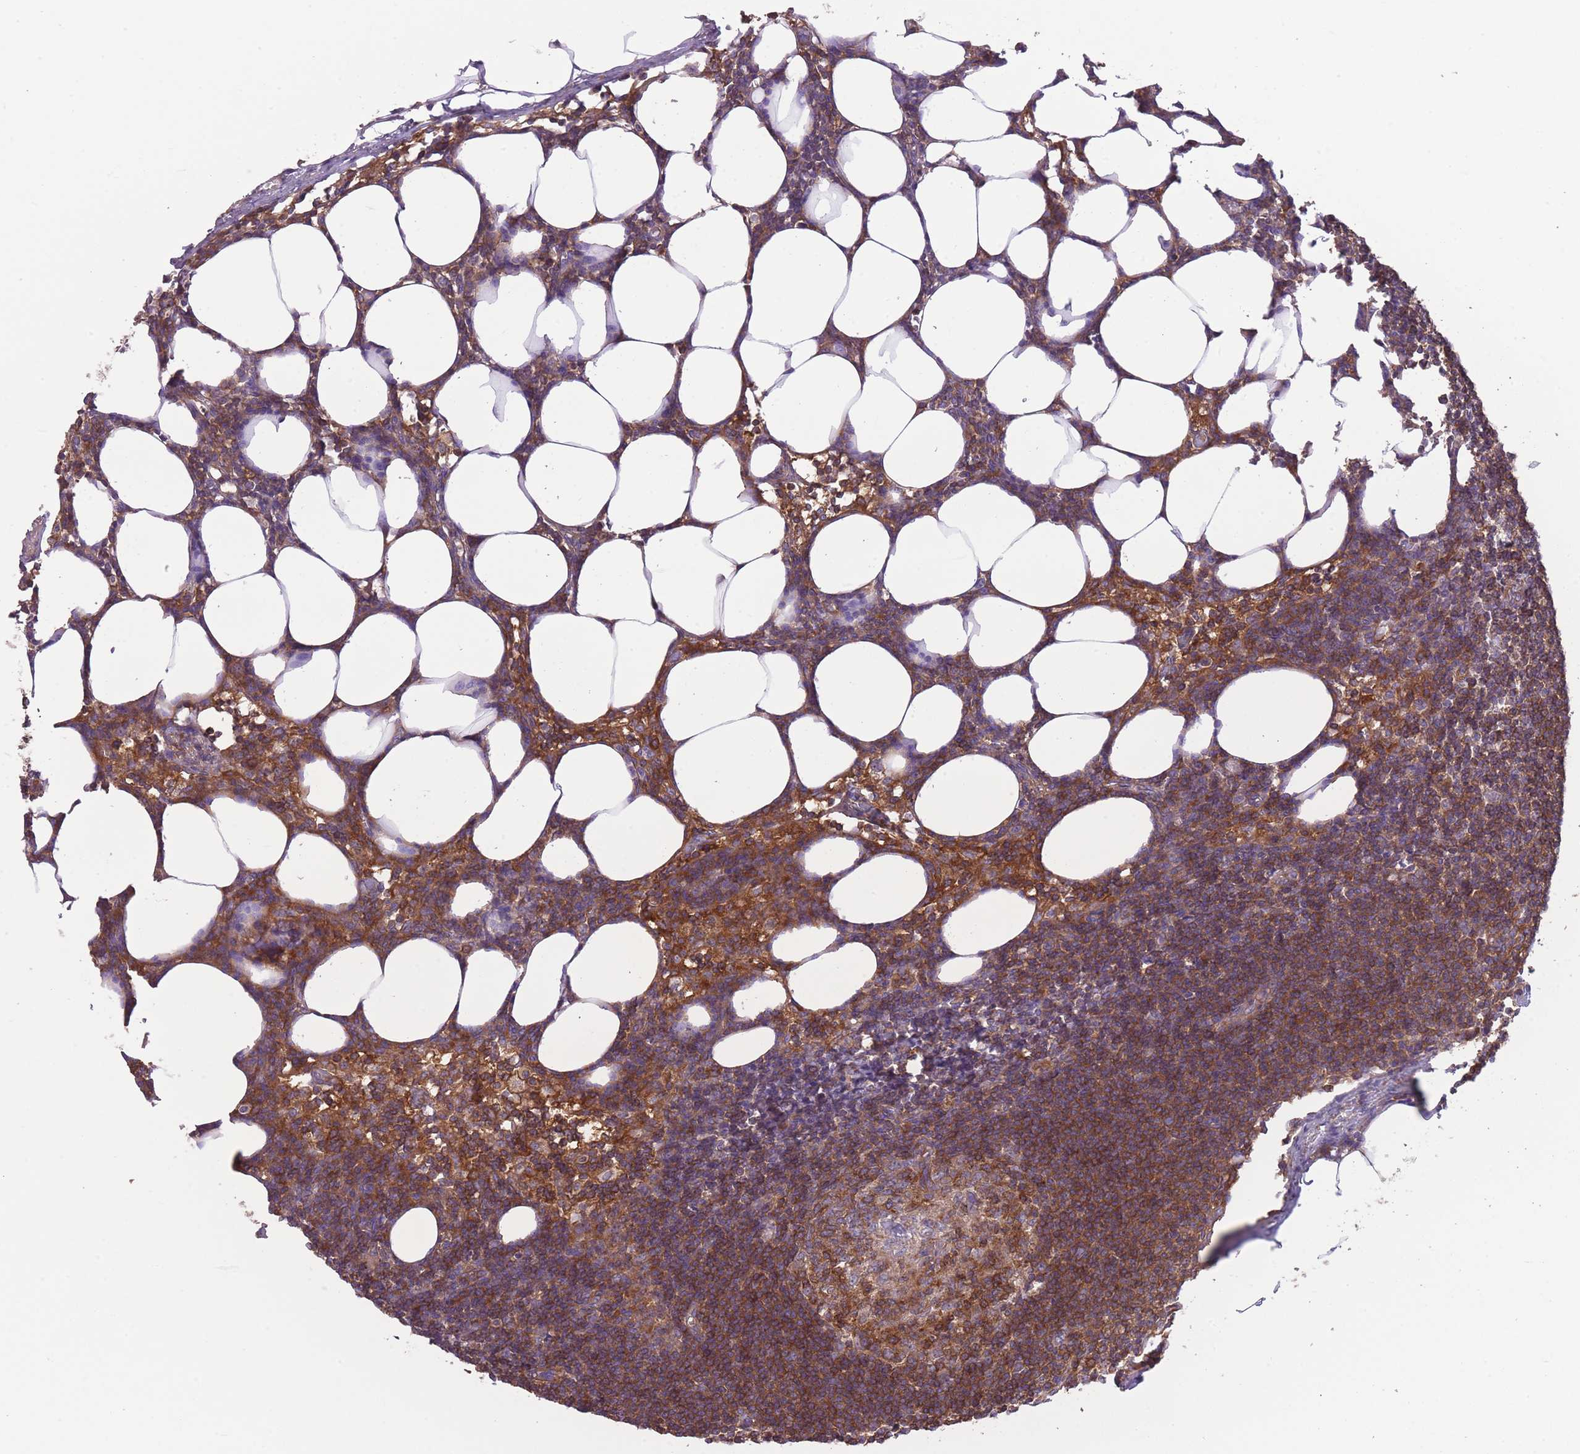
{"staining": {"intensity": "moderate", "quantity": "25%-75%", "location": "cytoplasmic/membranous"}, "tissue": "lymph node", "cell_type": "Germinal center cells", "image_type": "normal", "snomed": [{"axis": "morphology", "description": "Normal tissue, NOS"}, {"axis": "topography", "description": "Lymph node"}], "caption": "Immunohistochemical staining of normal human lymph node reveals 25%-75% levels of moderate cytoplasmic/membranous protein positivity in approximately 25%-75% of germinal center cells. The protein of interest is shown in brown color, while the nuclei are stained blue.", "gene": "PRKAR1A", "patient": {"sex": "female", "age": 30}}